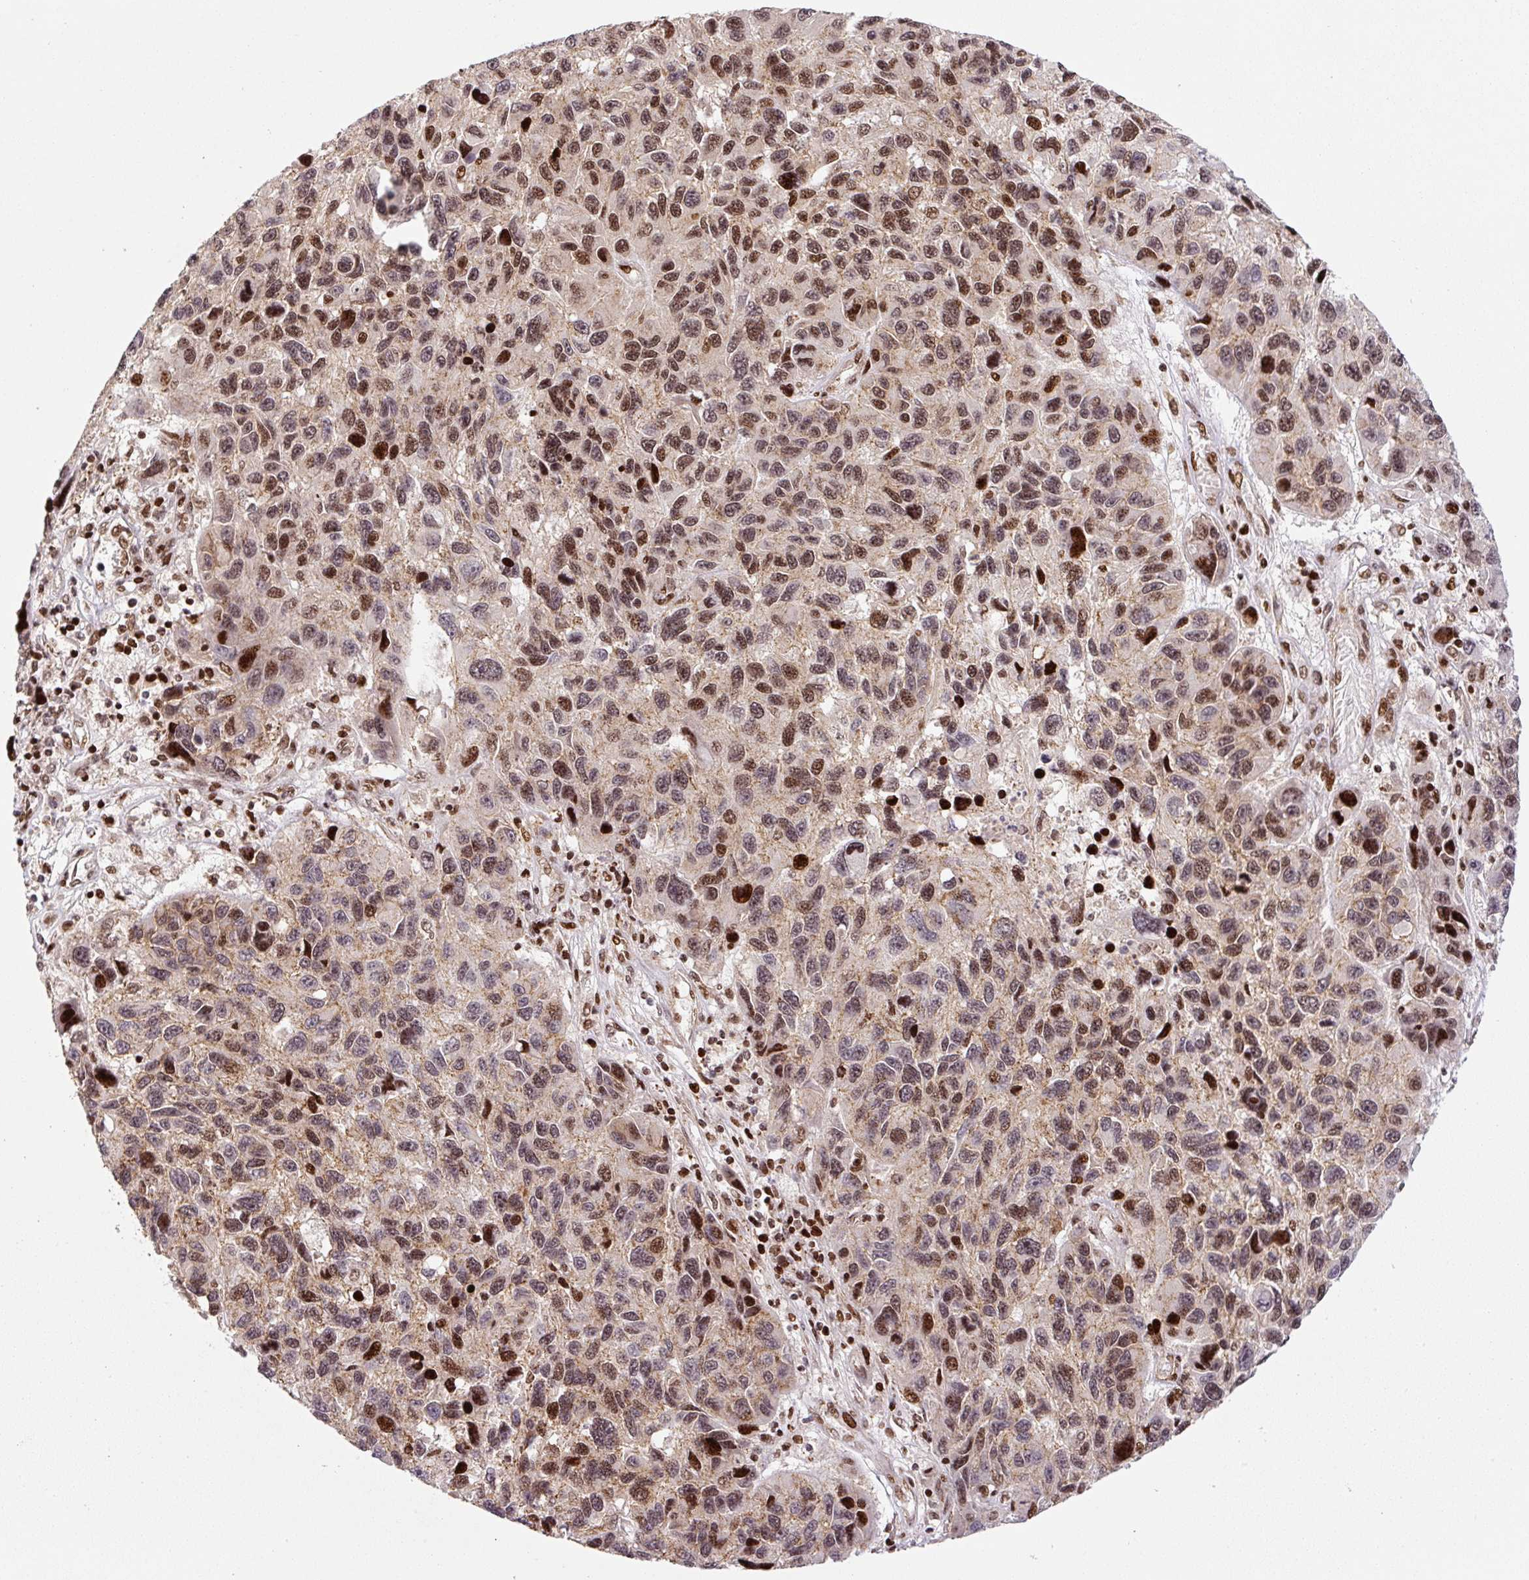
{"staining": {"intensity": "moderate", "quantity": "25%-75%", "location": "nuclear"}, "tissue": "melanoma", "cell_type": "Tumor cells", "image_type": "cancer", "snomed": [{"axis": "morphology", "description": "Malignant melanoma, NOS"}, {"axis": "topography", "description": "Skin"}], "caption": "Immunohistochemistry (IHC) of malignant melanoma displays medium levels of moderate nuclear staining in about 25%-75% of tumor cells.", "gene": "PYDC2", "patient": {"sex": "male", "age": 53}}